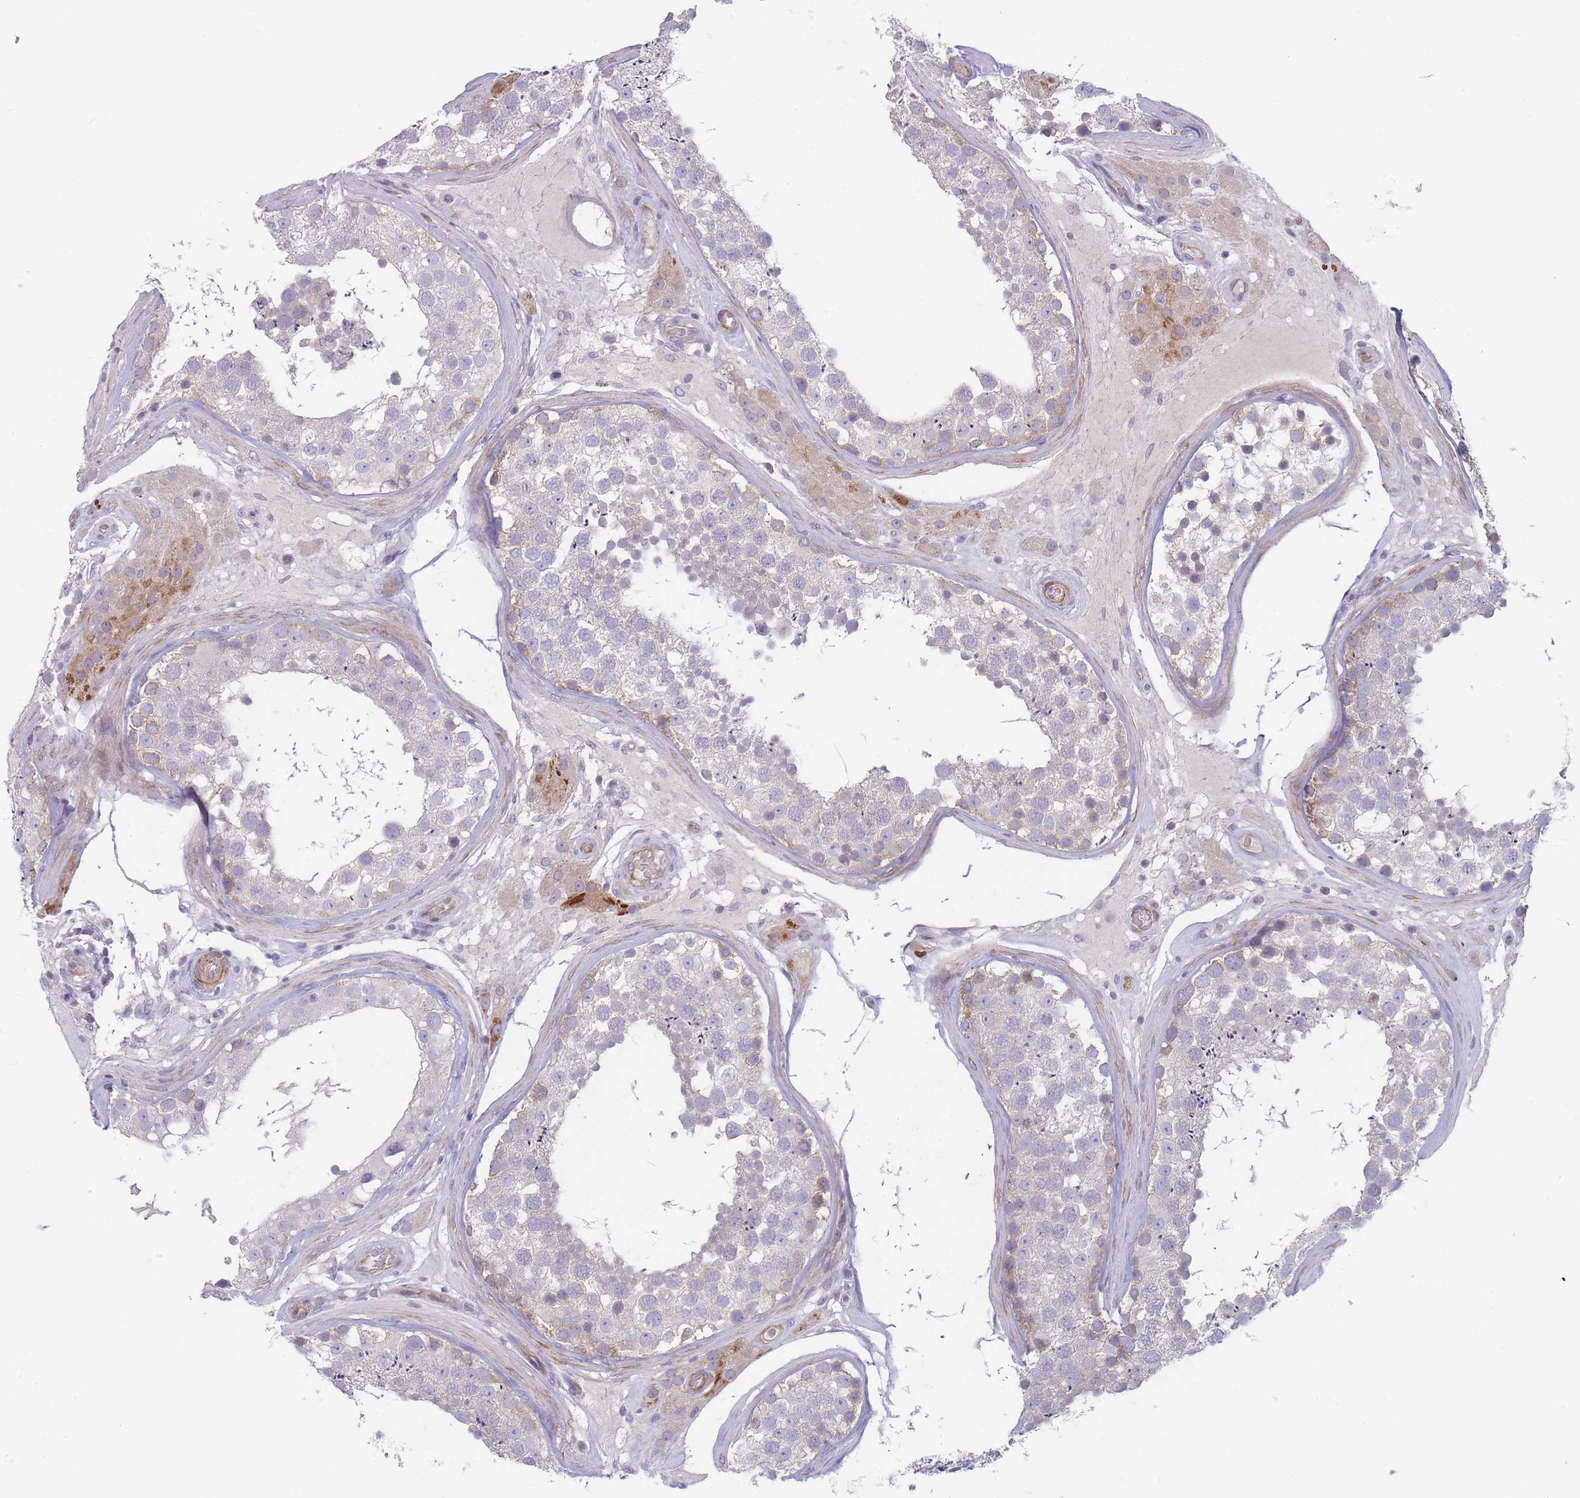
{"staining": {"intensity": "weak", "quantity": "<25%", "location": "cytoplasmic/membranous"}, "tissue": "testis", "cell_type": "Cells in seminiferous ducts", "image_type": "normal", "snomed": [{"axis": "morphology", "description": "Normal tissue, NOS"}, {"axis": "topography", "description": "Testis"}], "caption": "A high-resolution photomicrograph shows immunohistochemistry staining of normal testis, which reveals no significant expression in cells in seminiferous ducts. (DAB immunohistochemistry, high magnification).", "gene": "PNPLA5", "patient": {"sex": "male", "age": 46}}